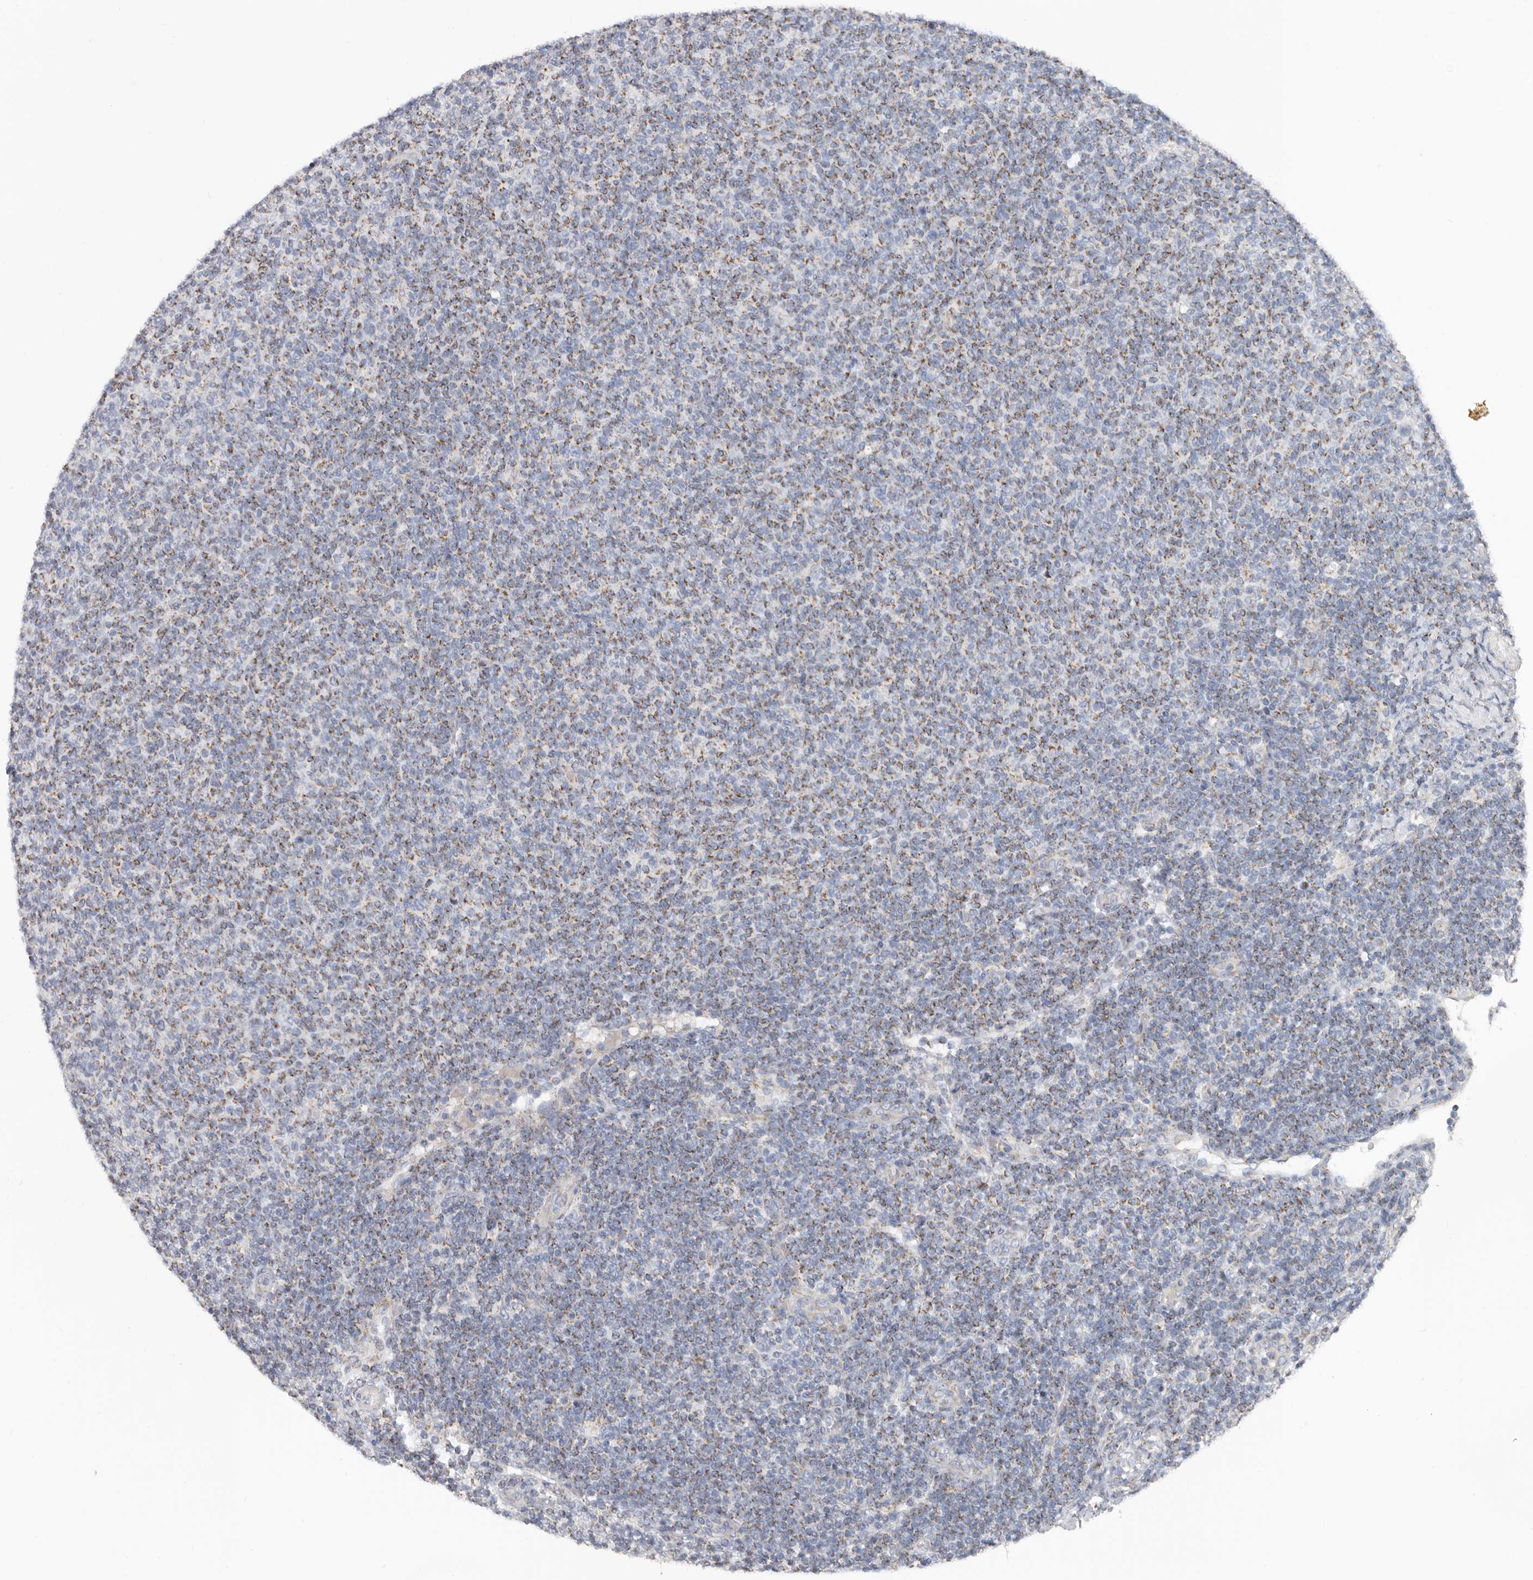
{"staining": {"intensity": "moderate", "quantity": "25%-75%", "location": "cytoplasmic/membranous"}, "tissue": "lymphoma", "cell_type": "Tumor cells", "image_type": "cancer", "snomed": [{"axis": "morphology", "description": "Malignant lymphoma, non-Hodgkin's type, Low grade"}, {"axis": "topography", "description": "Lymph node"}], "caption": "Immunohistochemical staining of lymphoma shows moderate cytoplasmic/membranous protein staining in about 25%-75% of tumor cells. (brown staining indicates protein expression, while blue staining denotes nuclei).", "gene": "RSPO2", "patient": {"sex": "male", "age": 66}}